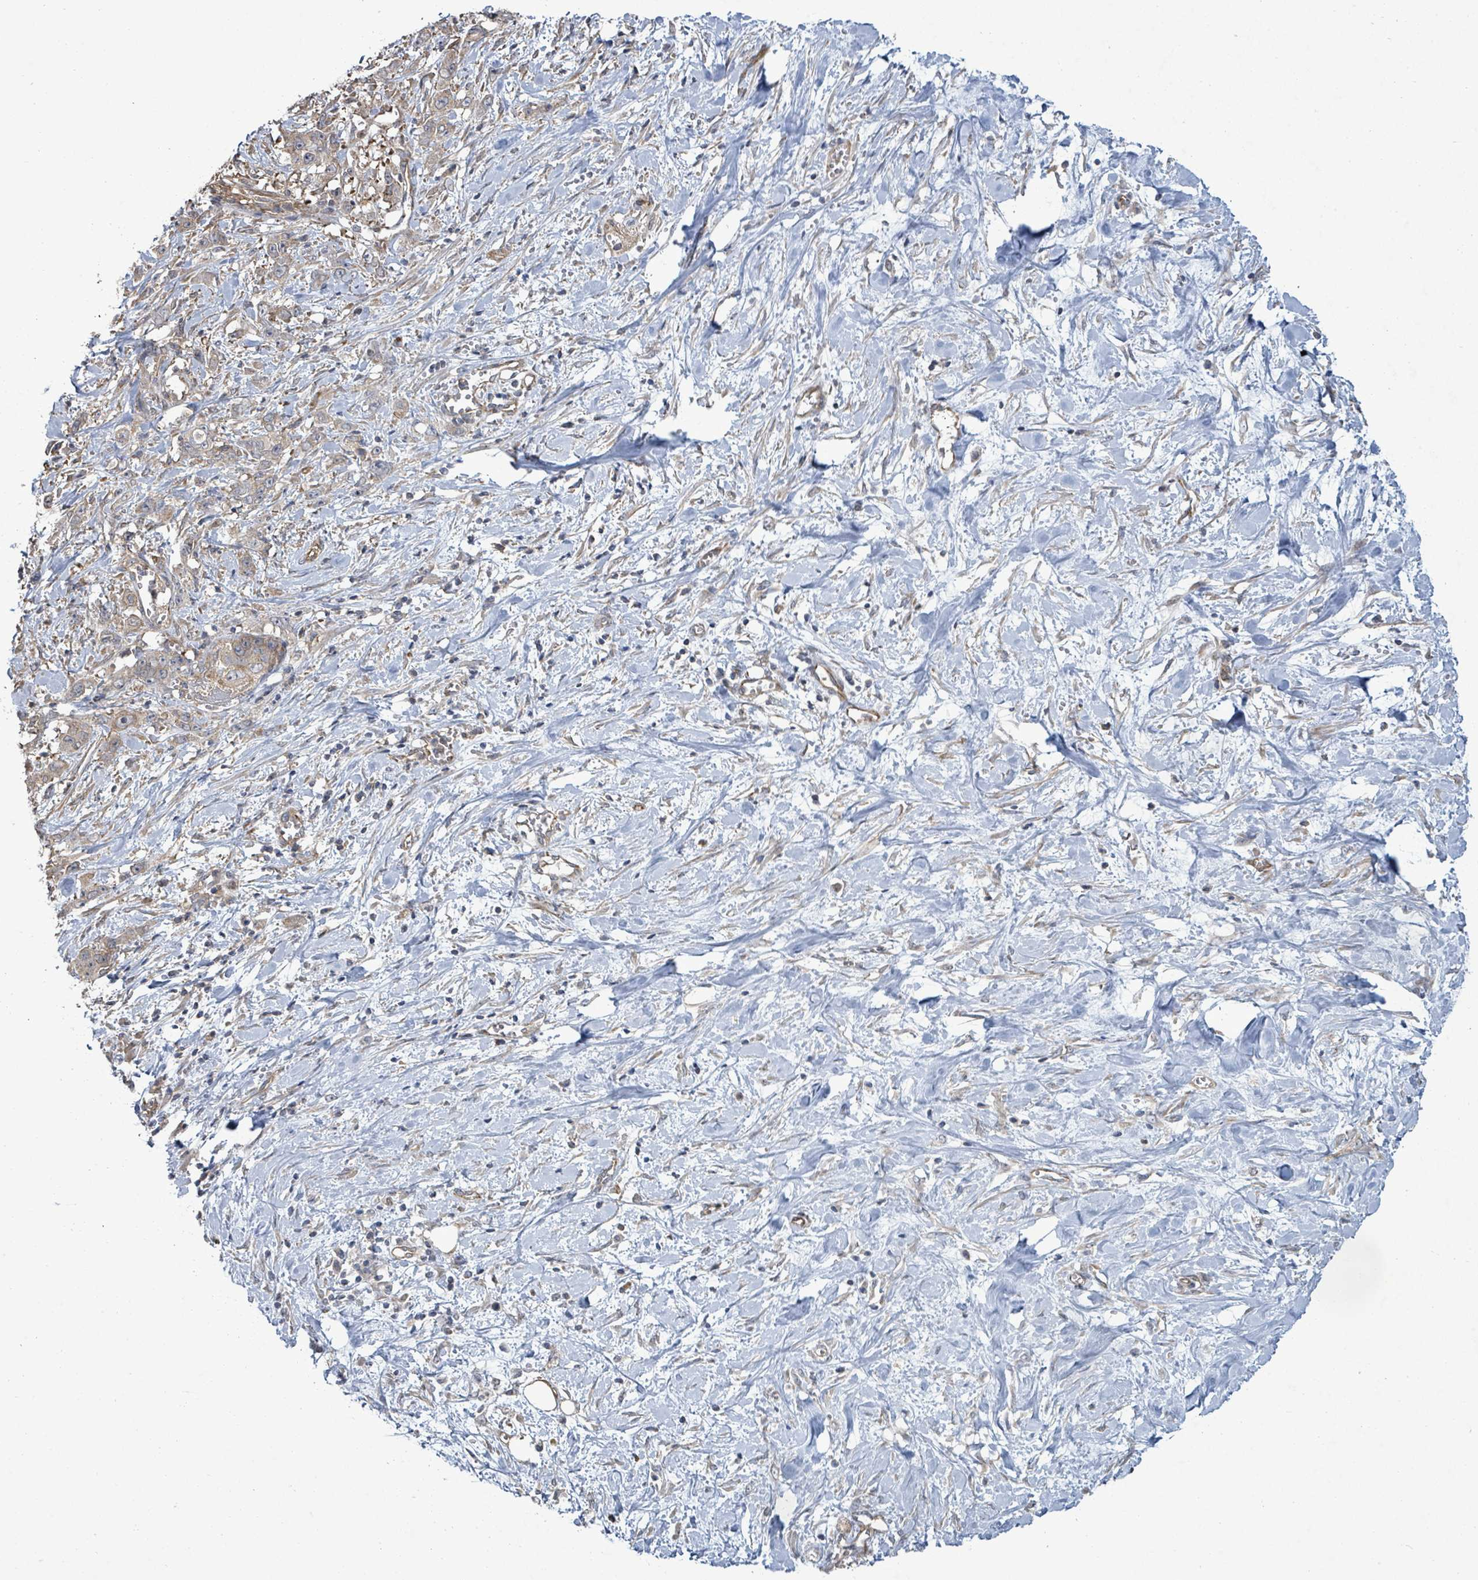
{"staining": {"intensity": "weak", "quantity": "<25%", "location": "cytoplasmic/membranous"}, "tissue": "stomach cancer", "cell_type": "Tumor cells", "image_type": "cancer", "snomed": [{"axis": "morphology", "description": "Adenocarcinoma, NOS"}, {"axis": "topography", "description": "Stomach, upper"}], "caption": "High magnification brightfield microscopy of stomach adenocarcinoma stained with DAB (brown) and counterstained with hematoxylin (blue): tumor cells show no significant staining. (DAB (3,3'-diaminobenzidine) immunohistochemistry visualized using brightfield microscopy, high magnification).", "gene": "KBTBD11", "patient": {"sex": "male", "age": 62}}